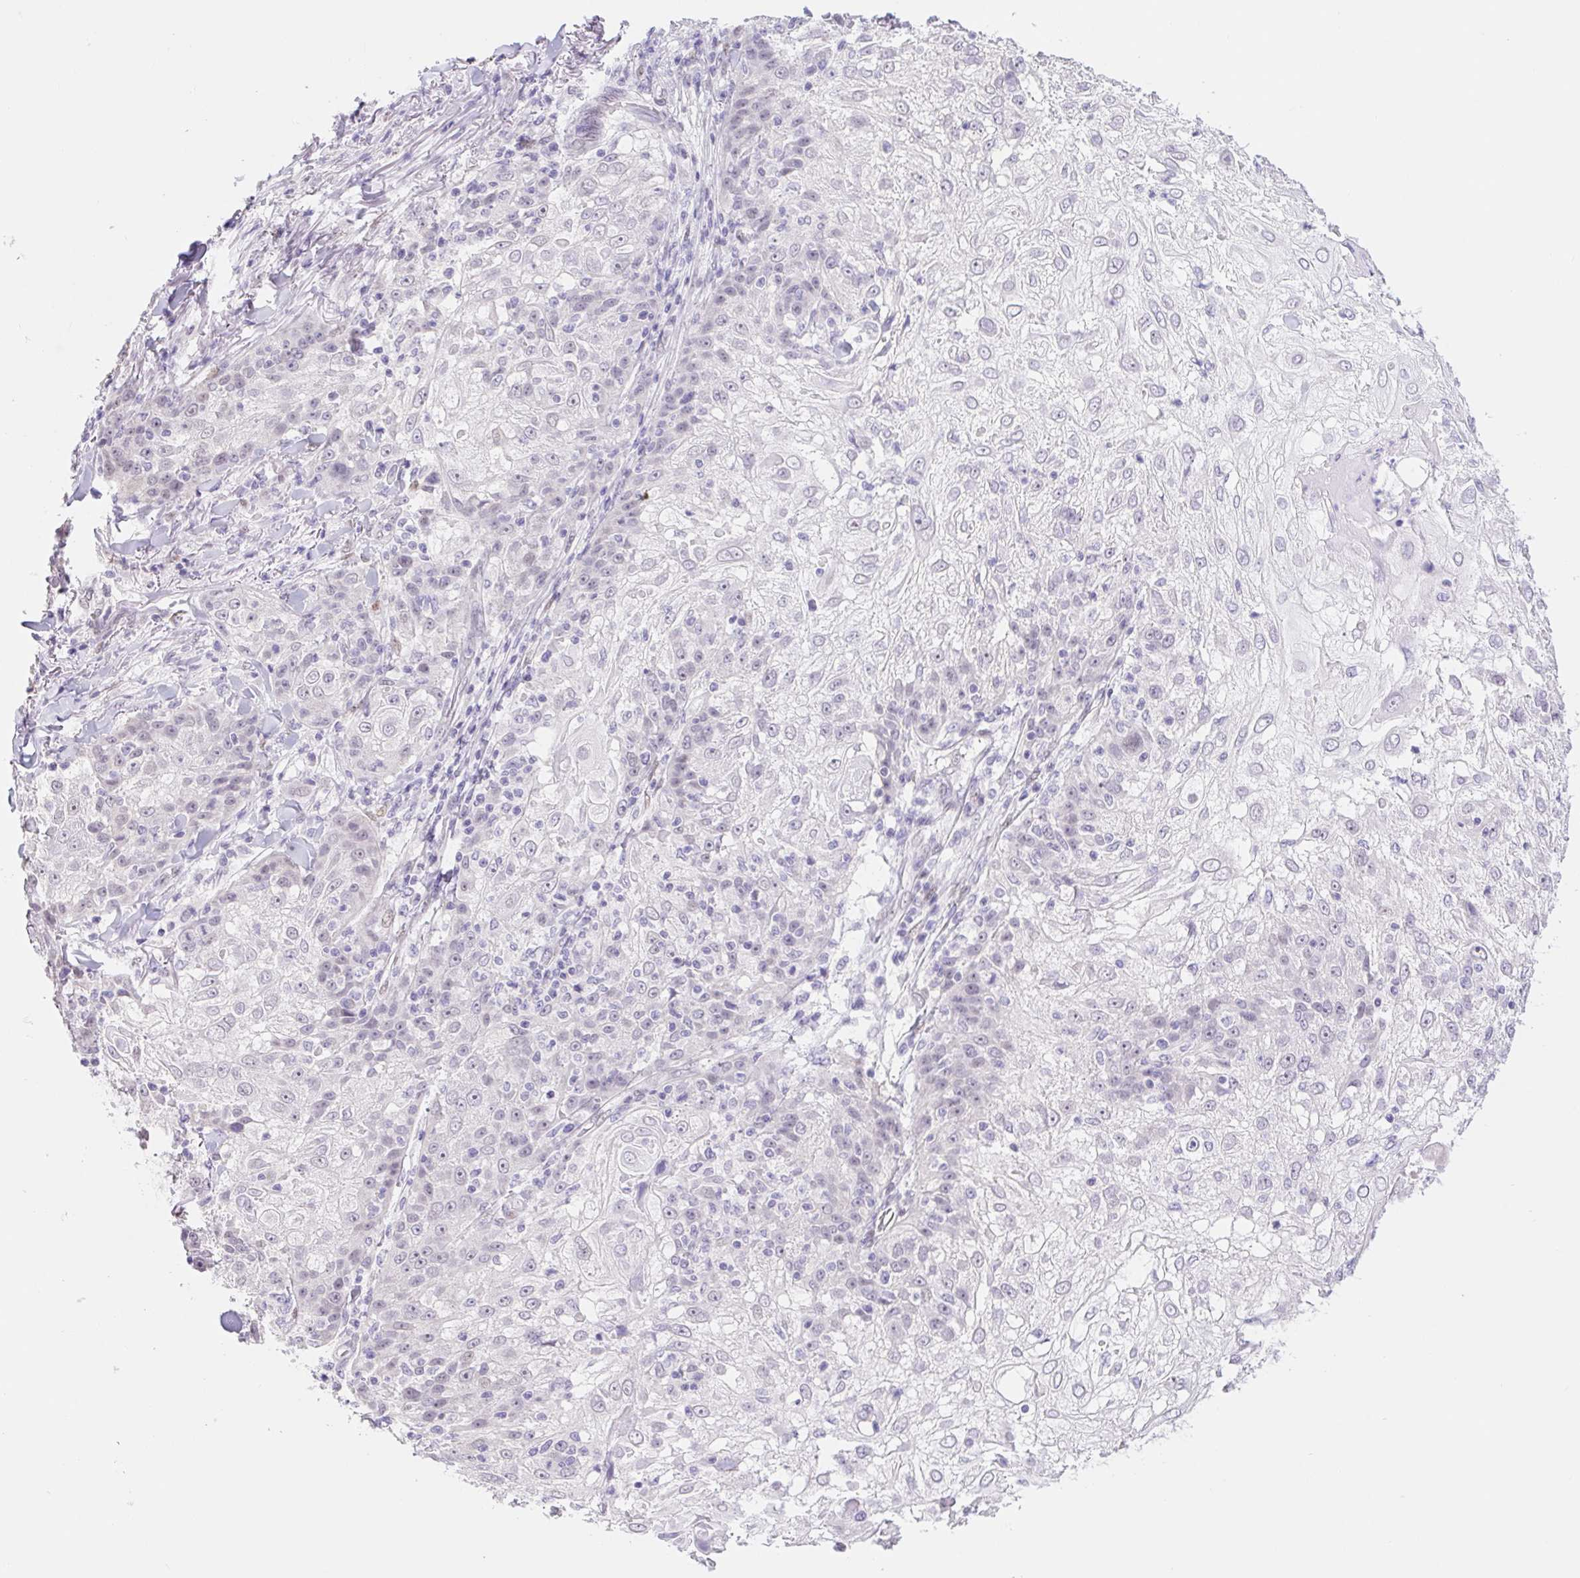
{"staining": {"intensity": "negative", "quantity": "none", "location": "none"}, "tissue": "skin cancer", "cell_type": "Tumor cells", "image_type": "cancer", "snomed": [{"axis": "morphology", "description": "Normal tissue, NOS"}, {"axis": "morphology", "description": "Squamous cell carcinoma, NOS"}, {"axis": "topography", "description": "Skin"}], "caption": "The photomicrograph displays no staining of tumor cells in skin cancer.", "gene": "CAND1", "patient": {"sex": "female", "age": 83}}